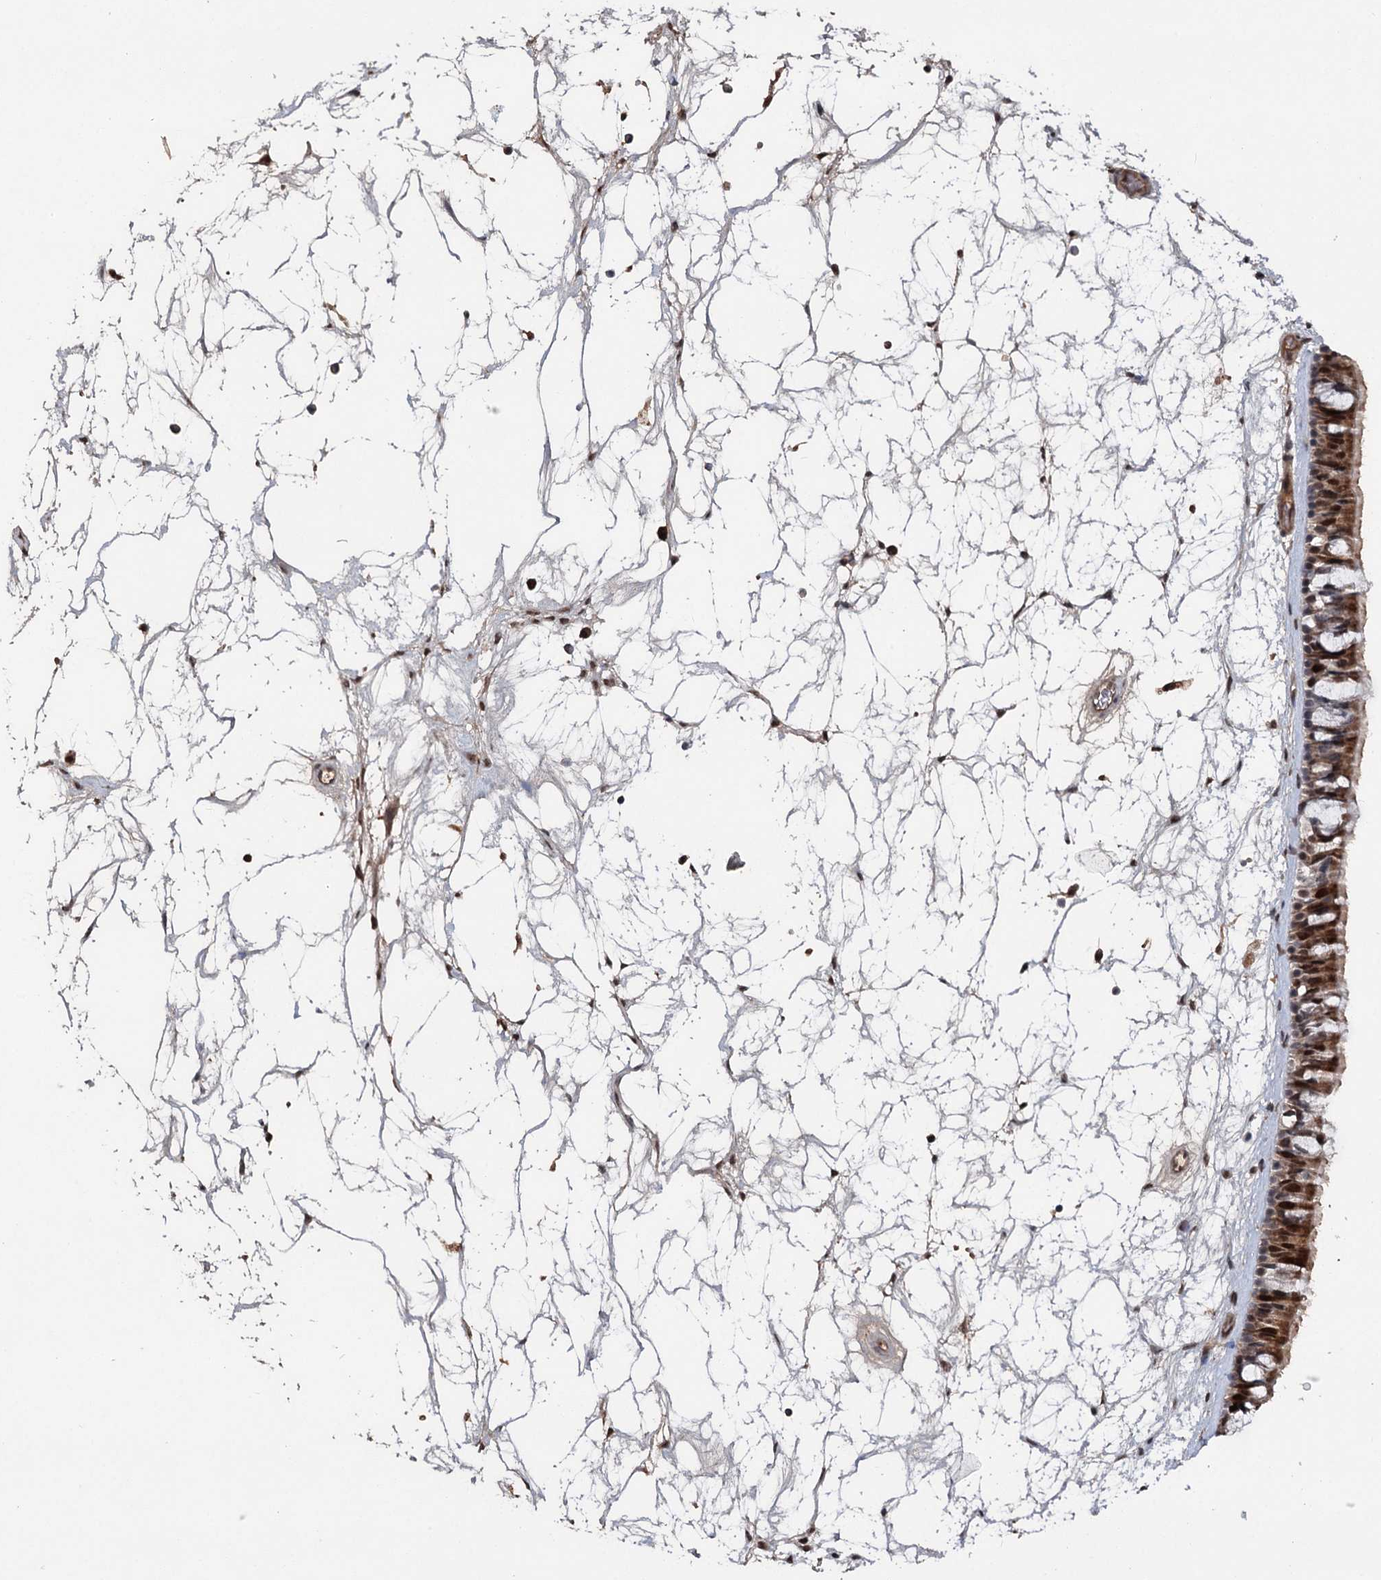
{"staining": {"intensity": "moderate", "quantity": ">75%", "location": "cytoplasmic/membranous,nuclear"}, "tissue": "nasopharynx", "cell_type": "Respiratory epithelial cells", "image_type": "normal", "snomed": [{"axis": "morphology", "description": "Normal tissue, NOS"}, {"axis": "topography", "description": "Nasopharynx"}], "caption": "Immunohistochemical staining of normal human nasopharynx exhibits moderate cytoplasmic/membranous,nuclear protein expression in approximately >75% of respiratory epithelial cells.", "gene": "MYG1", "patient": {"sex": "male", "age": 64}}